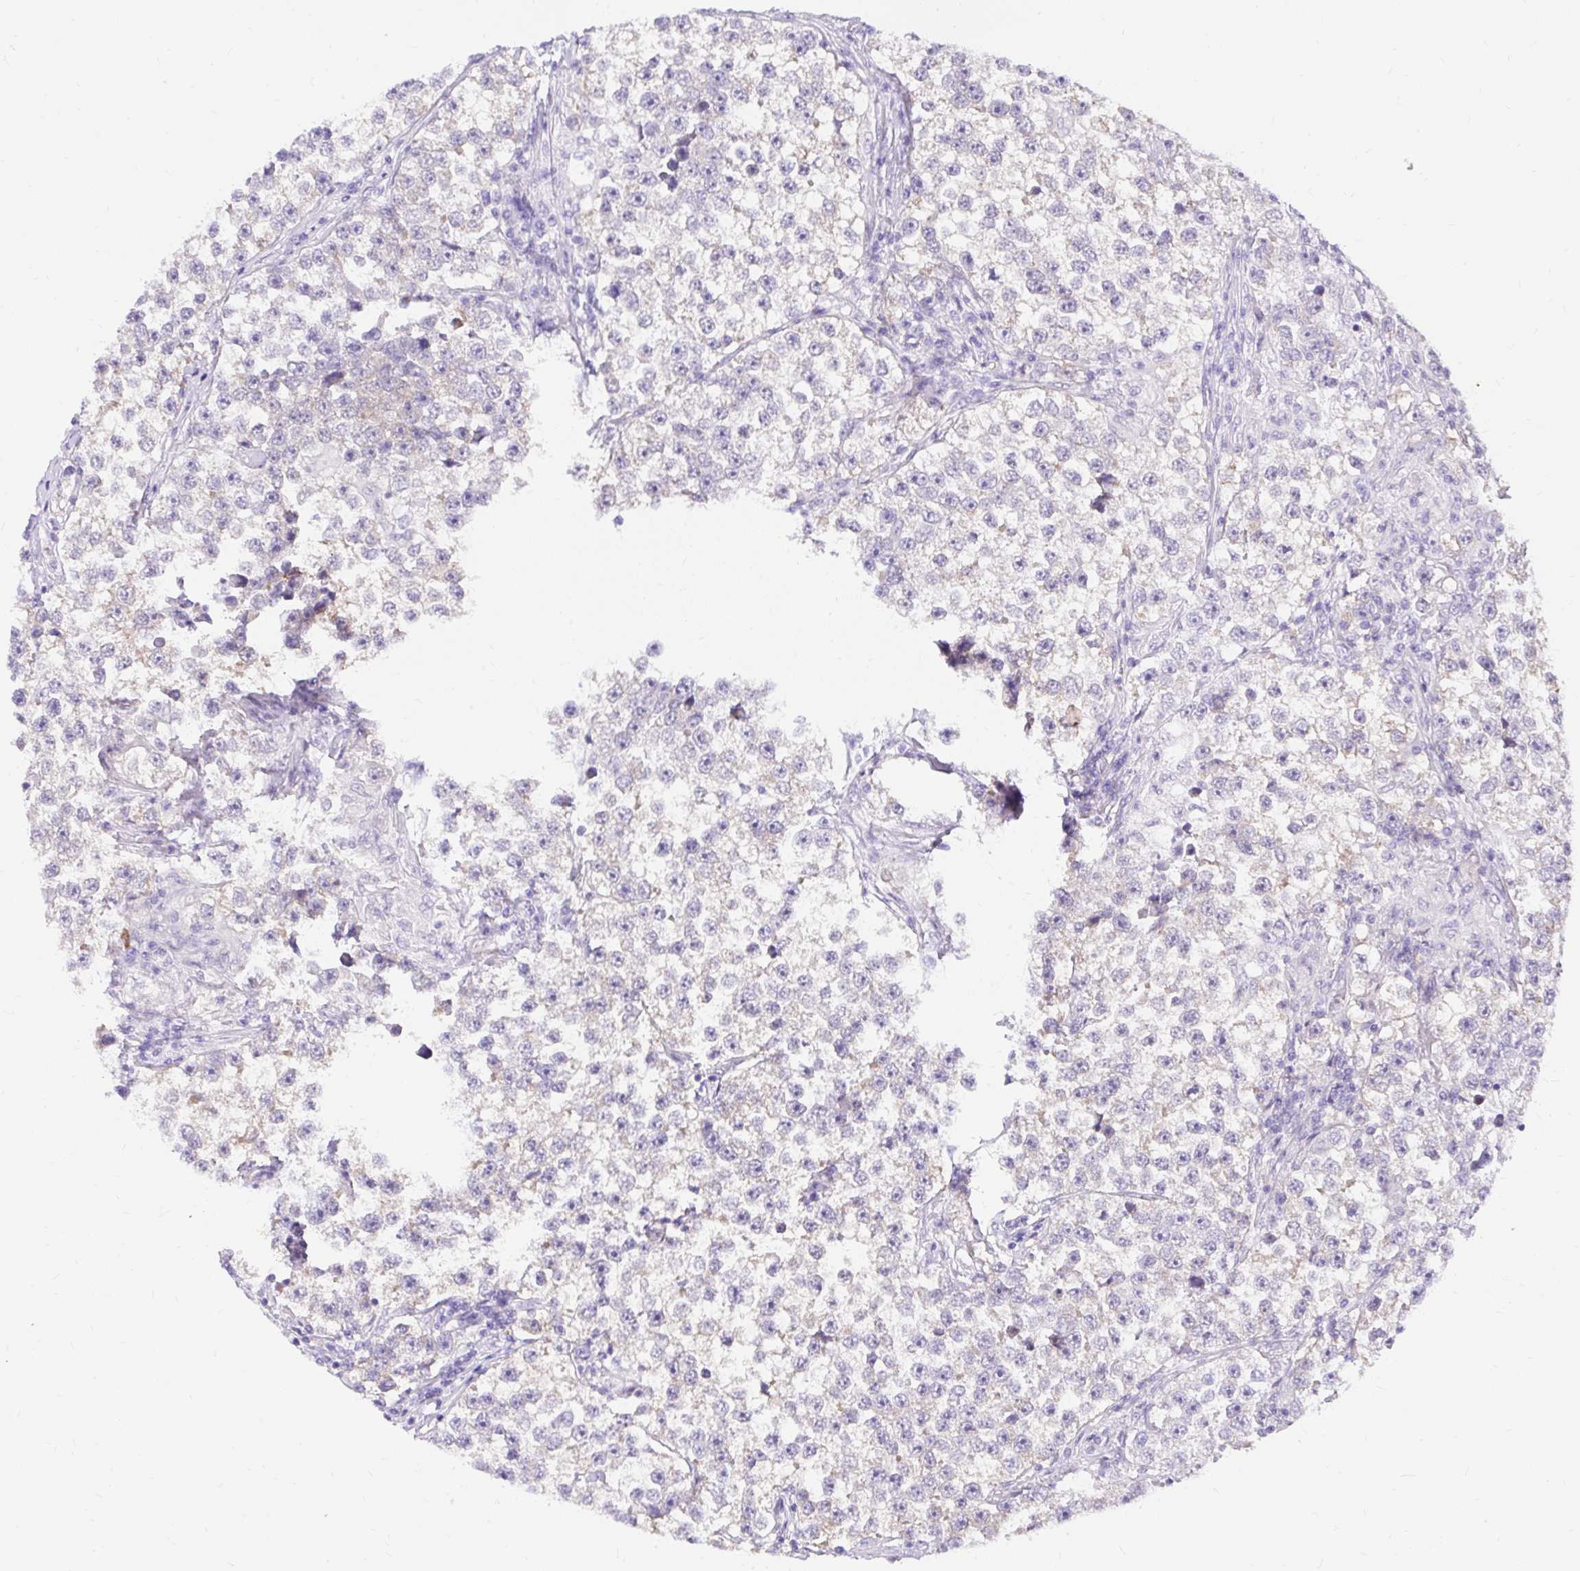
{"staining": {"intensity": "negative", "quantity": "none", "location": "none"}, "tissue": "testis cancer", "cell_type": "Tumor cells", "image_type": "cancer", "snomed": [{"axis": "morphology", "description": "Seminoma, NOS"}, {"axis": "topography", "description": "Testis"}], "caption": "IHC photomicrograph of neoplastic tissue: testis seminoma stained with DAB shows no significant protein positivity in tumor cells. Nuclei are stained in blue.", "gene": "GOLGA8A", "patient": {"sex": "male", "age": 46}}